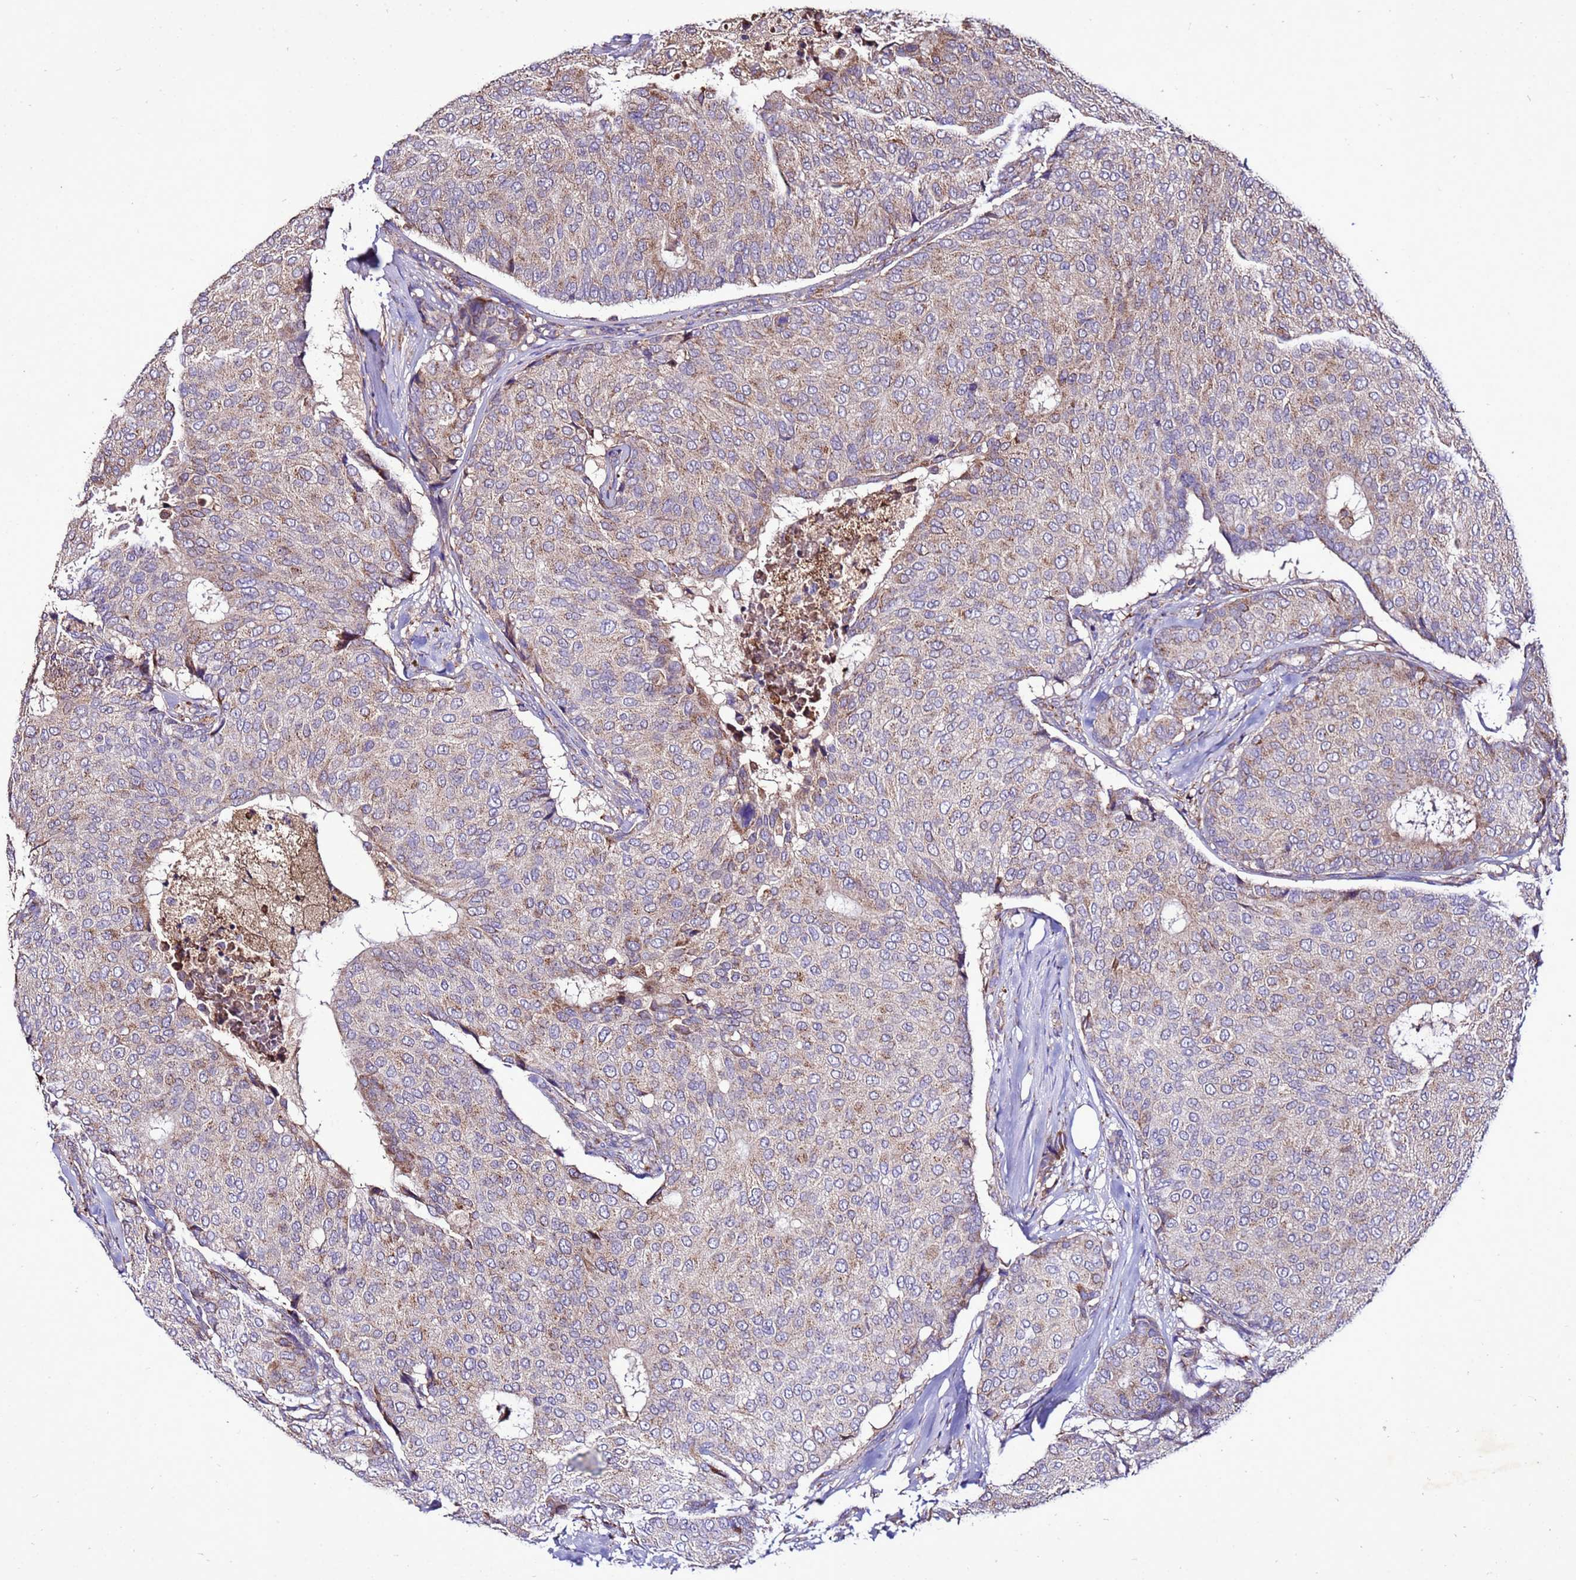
{"staining": {"intensity": "weak", "quantity": "25%-75%", "location": "cytoplasmic/membranous"}, "tissue": "breast cancer", "cell_type": "Tumor cells", "image_type": "cancer", "snomed": [{"axis": "morphology", "description": "Duct carcinoma"}, {"axis": "topography", "description": "Breast"}], "caption": "DAB (3,3'-diaminobenzidine) immunohistochemical staining of human intraductal carcinoma (breast) reveals weak cytoplasmic/membranous protein staining in about 25%-75% of tumor cells.", "gene": "ANTKMT", "patient": {"sex": "female", "age": 75}}